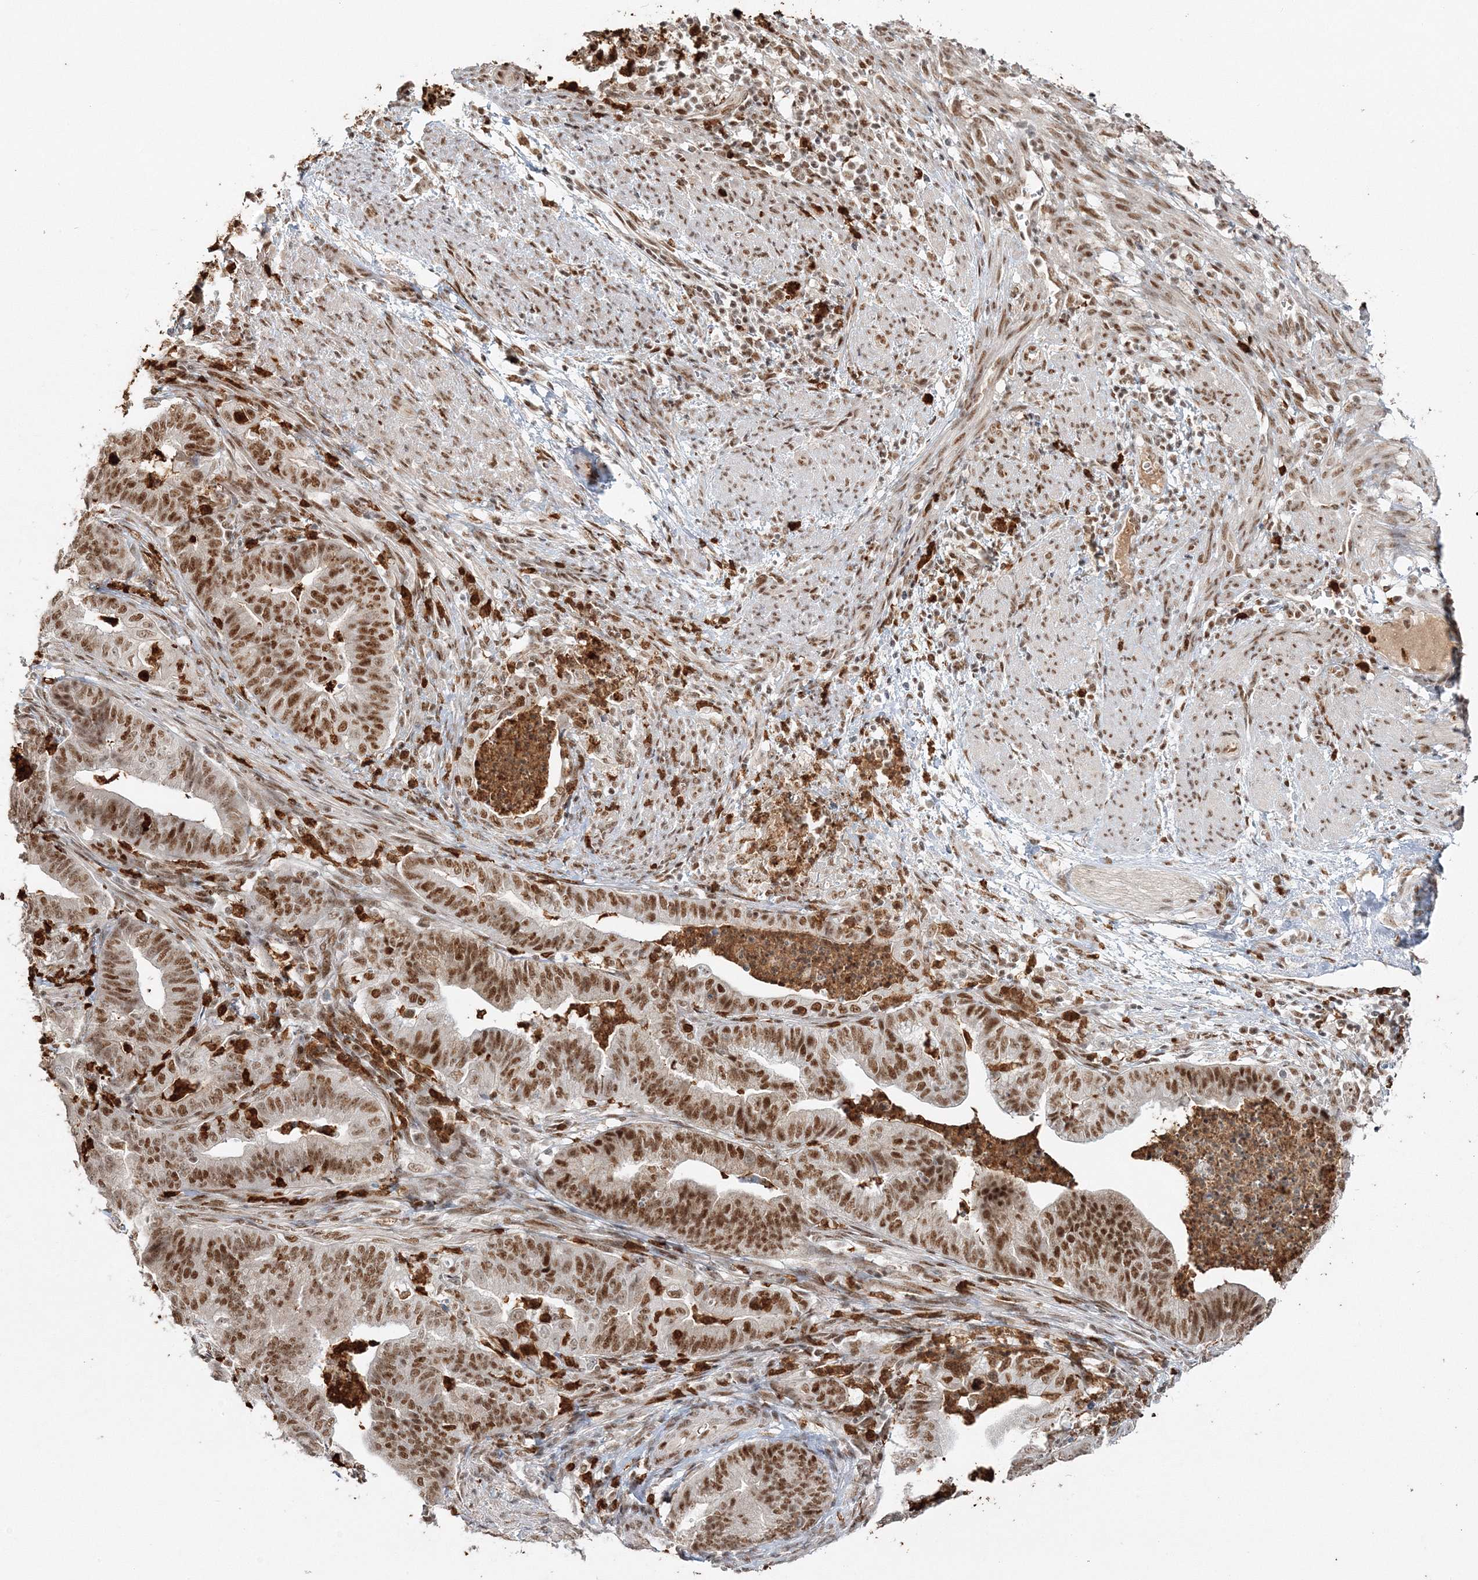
{"staining": {"intensity": "moderate", "quantity": ">75%", "location": "nuclear"}, "tissue": "endometrial cancer", "cell_type": "Tumor cells", "image_type": "cancer", "snomed": [{"axis": "morphology", "description": "Polyp, NOS"}, {"axis": "morphology", "description": "Adenocarcinoma, NOS"}, {"axis": "morphology", "description": "Adenoma, NOS"}, {"axis": "topography", "description": "Endometrium"}], "caption": "A micrograph showing moderate nuclear expression in about >75% of tumor cells in adenocarcinoma (endometrial), as visualized by brown immunohistochemical staining.", "gene": "QRICH1", "patient": {"sex": "female", "age": 79}}